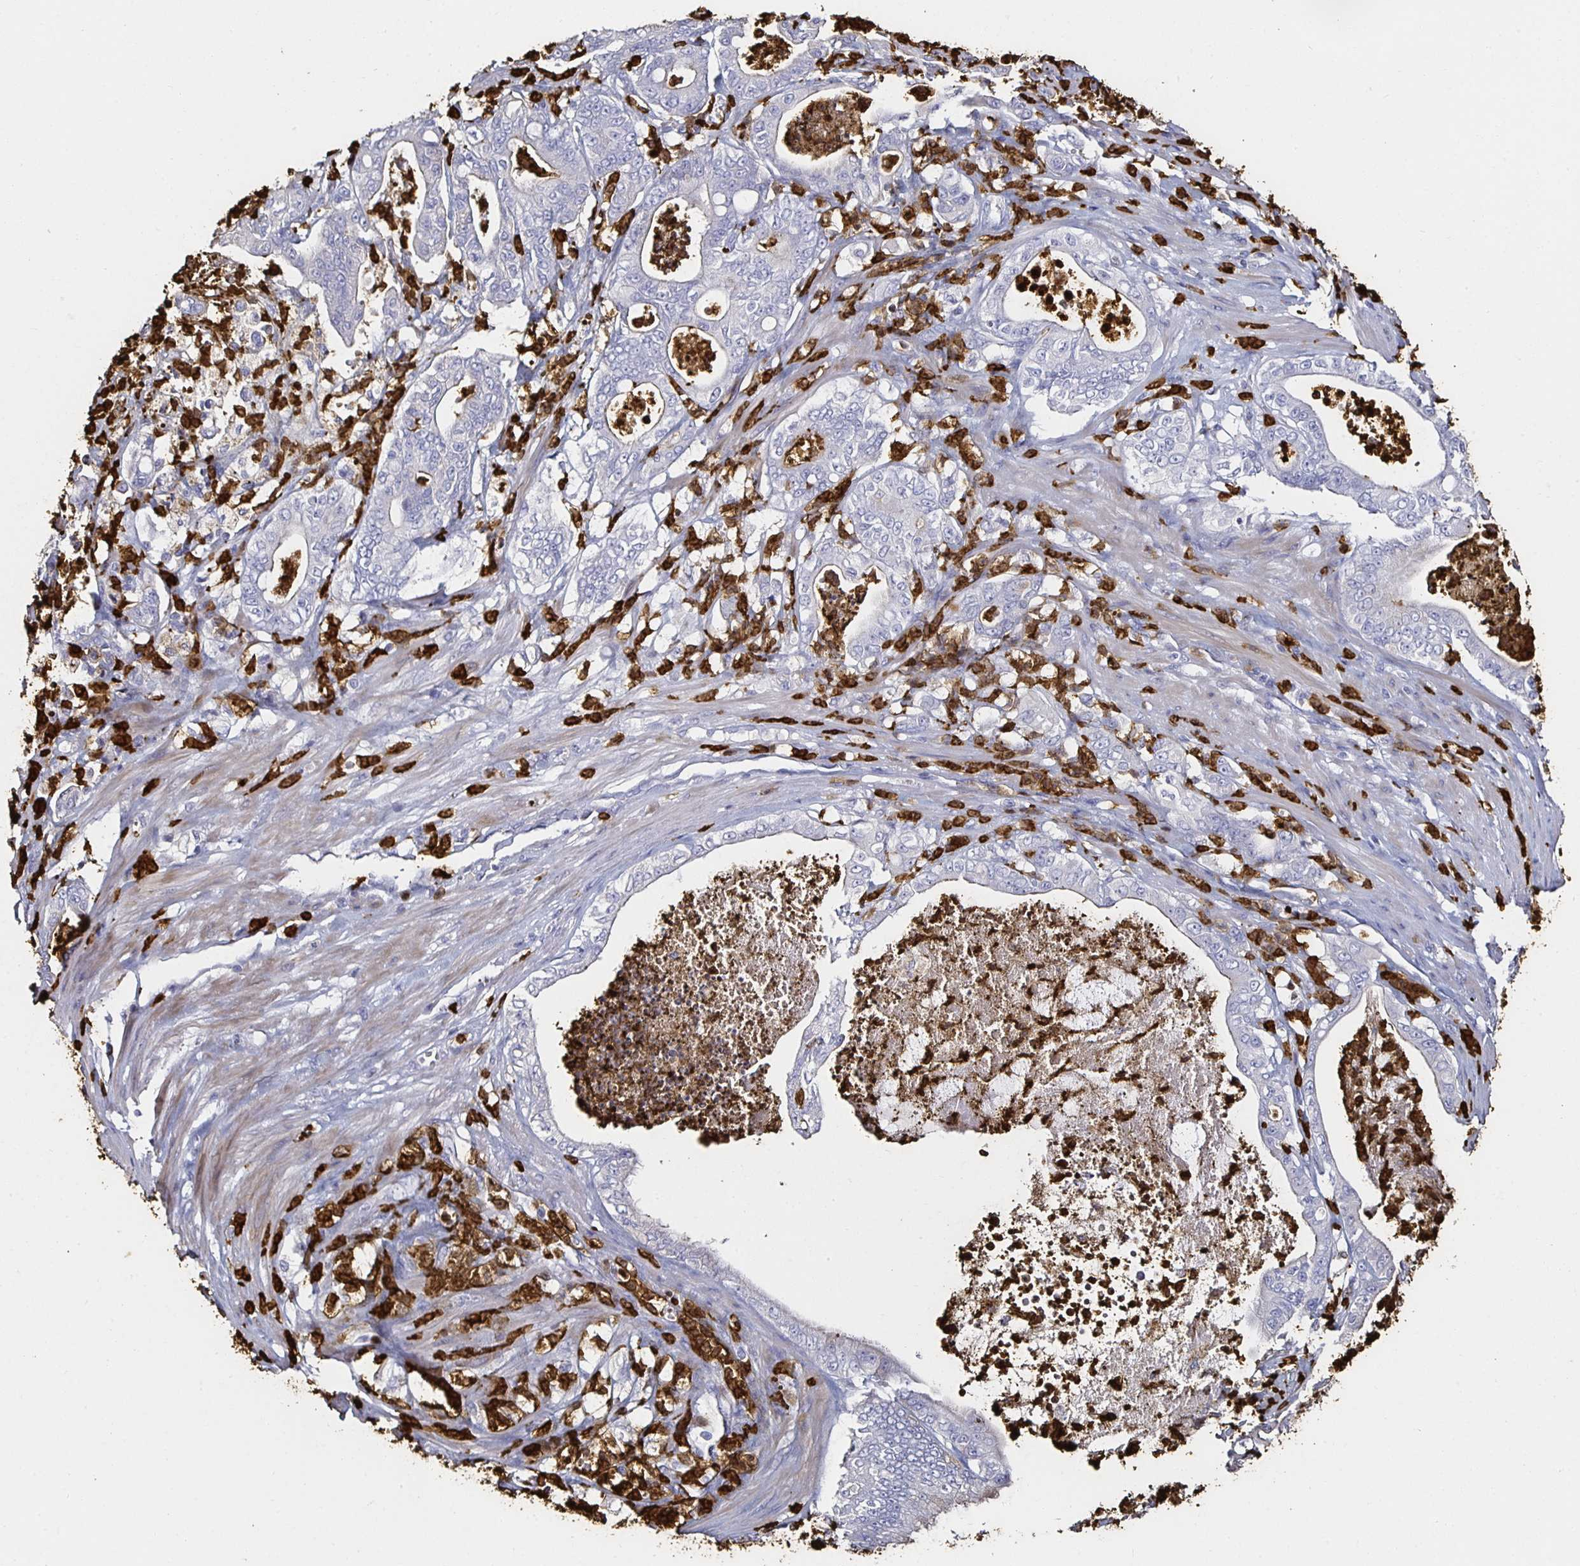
{"staining": {"intensity": "negative", "quantity": "none", "location": "none"}, "tissue": "pancreatic cancer", "cell_type": "Tumor cells", "image_type": "cancer", "snomed": [{"axis": "morphology", "description": "Adenocarcinoma, NOS"}, {"axis": "topography", "description": "Pancreas"}], "caption": "DAB (3,3'-diaminobenzidine) immunohistochemical staining of human pancreatic cancer (adenocarcinoma) demonstrates no significant expression in tumor cells.", "gene": "TLR4", "patient": {"sex": "male", "age": 71}}